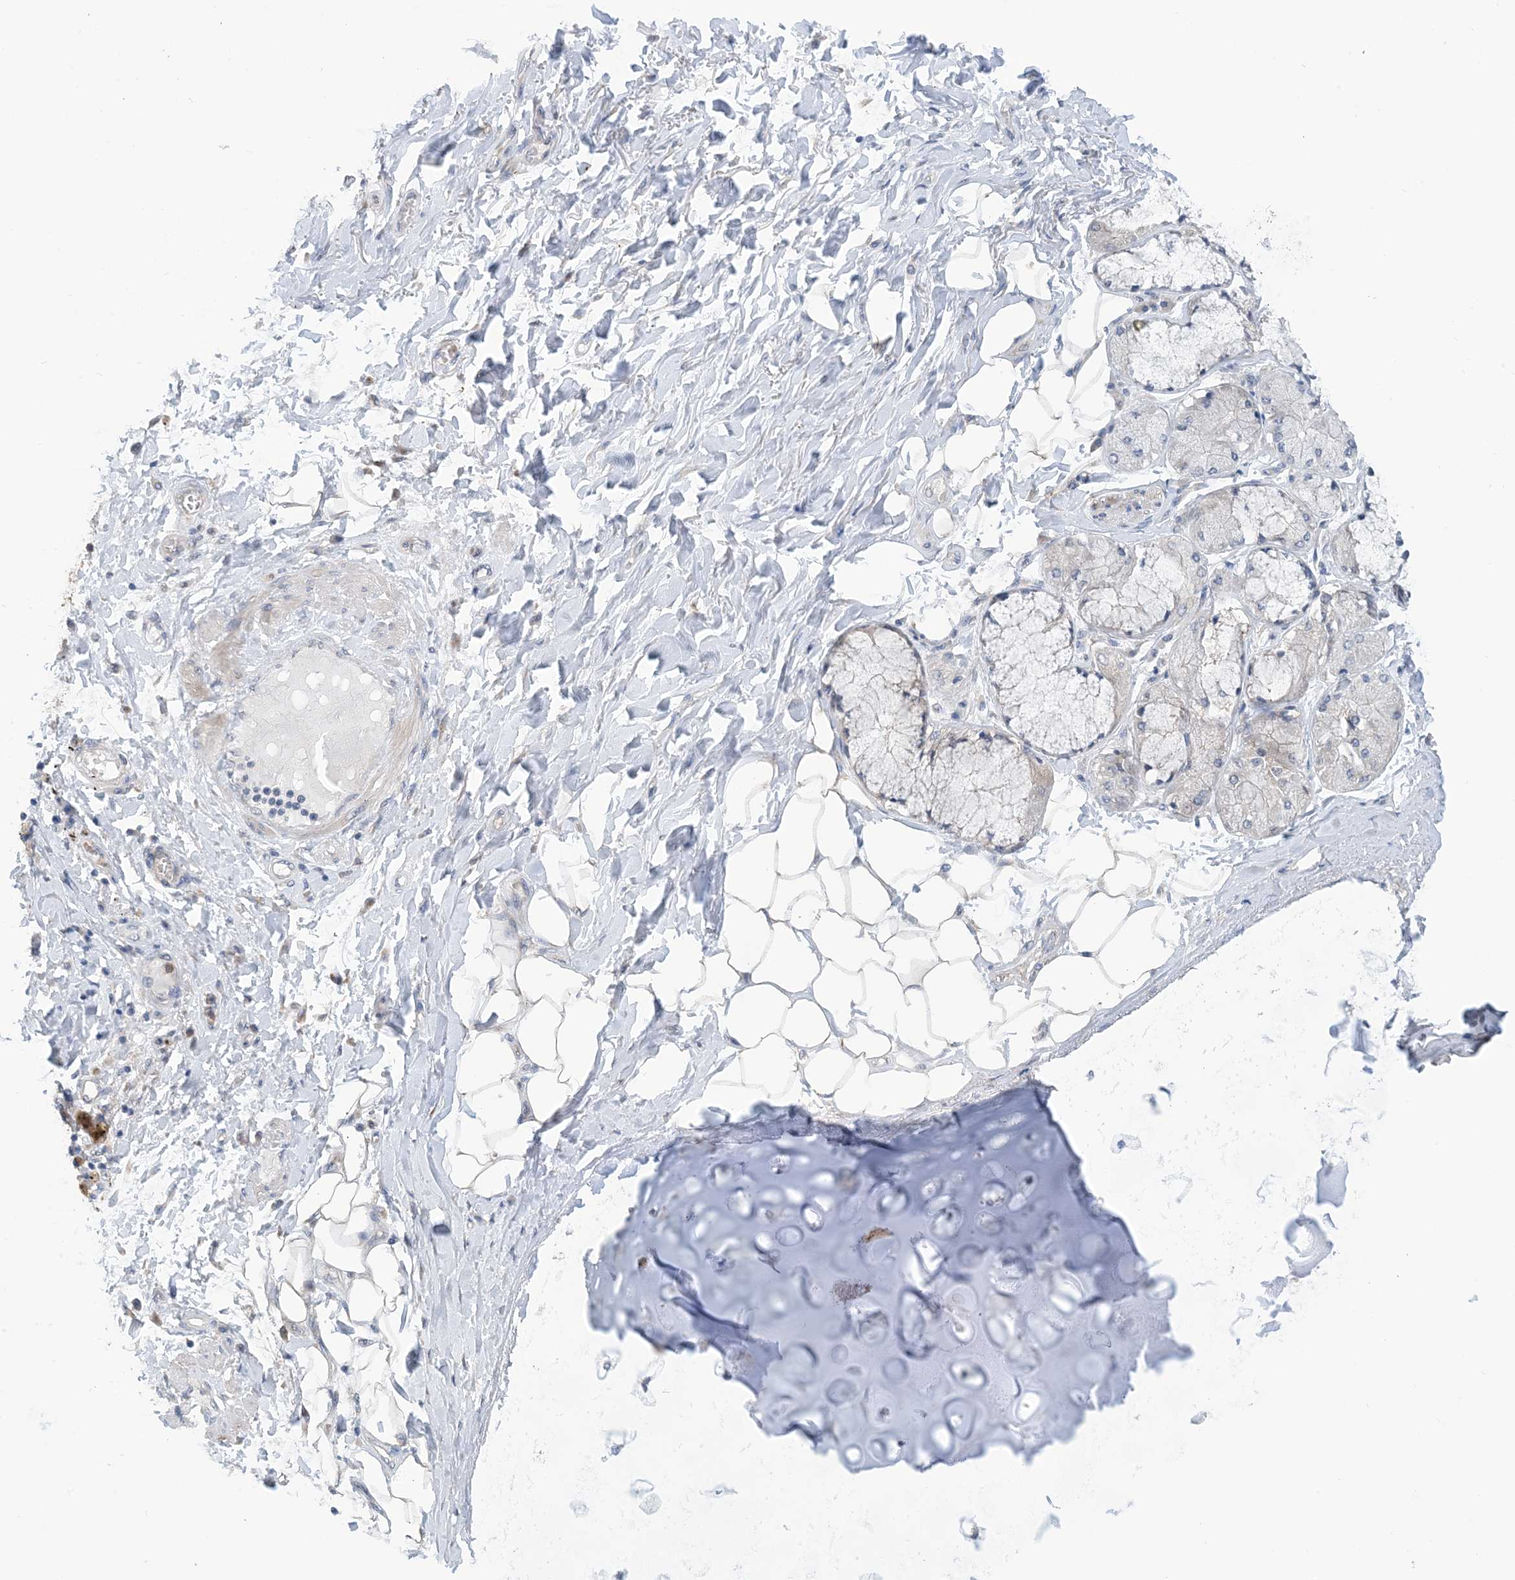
{"staining": {"intensity": "weak", "quantity": ">75%", "location": "cytoplasmic/membranous"}, "tissue": "adipose tissue", "cell_type": "Adipocytes", "image_type": "normal", "snomed": [{"axis": "morphology", "description": "Normal tissue, NOS"}, {"axis": "topography", "description": "Cartilage tissue"}, {"axis": "topography", "description": "Bronchus"}, {"axis": "topography", "description": "Lung"}, {"axis": "topography", "description": "Peripheral nerve tissue"}], "caption": "Adipose tissue stained for a protein exhibits weak cytoplasmic/membranous positivity in adipocytes.", "gene": "EHBP1", "patient": {"sex": "female", "age": 49}}